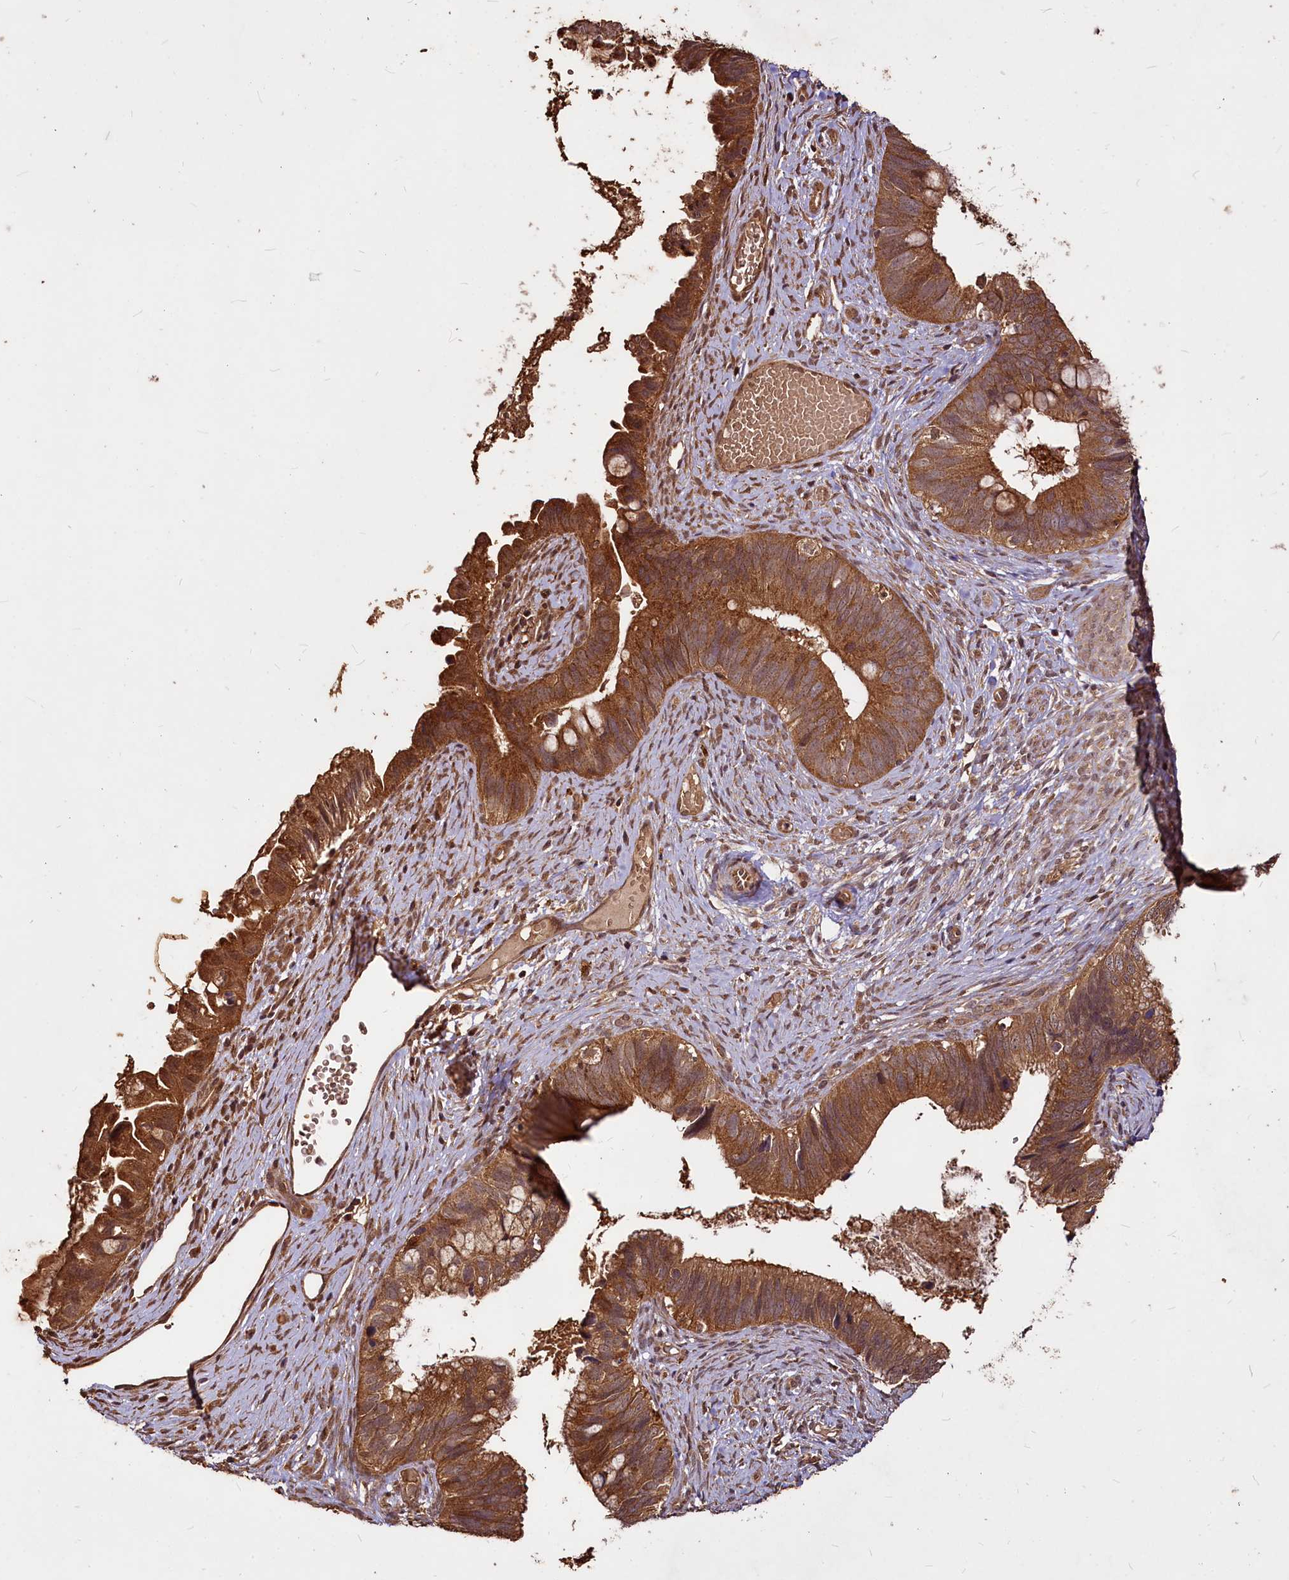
{"staining": {"intensity": "moderate", "quantity": ">75%", "location": "cytoplasmic/membranous"}, "tissue": "cervical cancer", "cell_type": "Tumor cells", "image_type": "cancer", "snomed": [{"axis": "morphology", "description": "Adenocarcinoma, NOS"}, {"axis": "topography", "description": "Cervix"}], "caption": "The image exhibits a brown stain indicating the presence of a protein in the cytoplasmic/membranous of tumor cells in cervical adenocarcinoma. (brown staining indicates protein expression, while blue staining denotes nuclei).", "gene": "VPS51", "patient": {"sex": "female", "age": 42}}